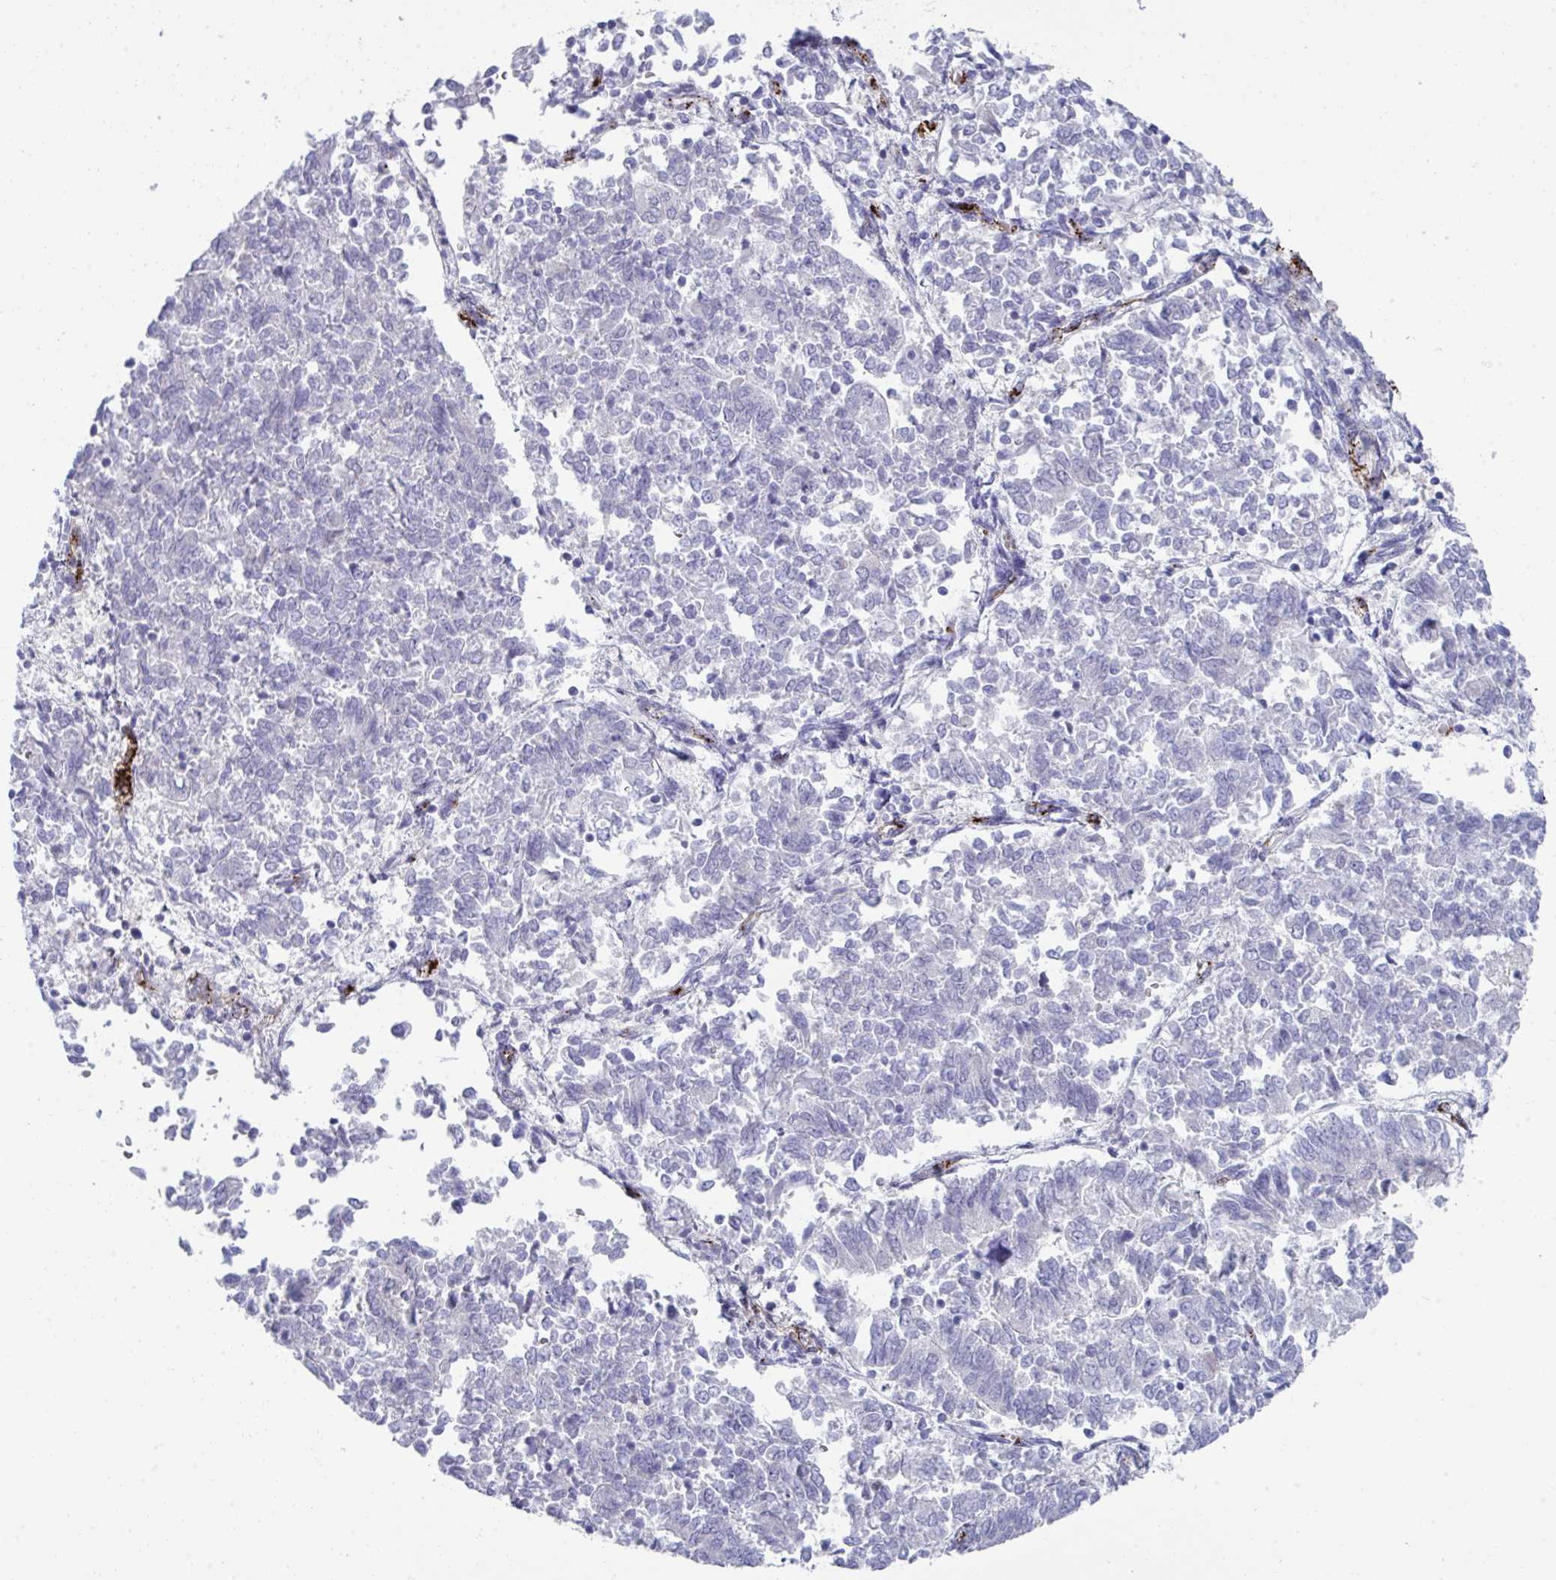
{"staining": {"intensity": "negative", "quantity": "none", "location": "none"}, "tissue": "endometrial cancer", "cell_type": "Tumor cells", "image_type": "cancer", "snomed": [{"axis": "morphology", "description": "Adenocarcinoma, NOS"}, {"axis": "topography", "description": "Endometrium"}], "caption": "A micrograph of human endometrial cancer (adenocarcinoma) is negative for staining in tumor cells.", "gene": "TOR1AIP2", "patient": {"sex": "female", "age": 65}}